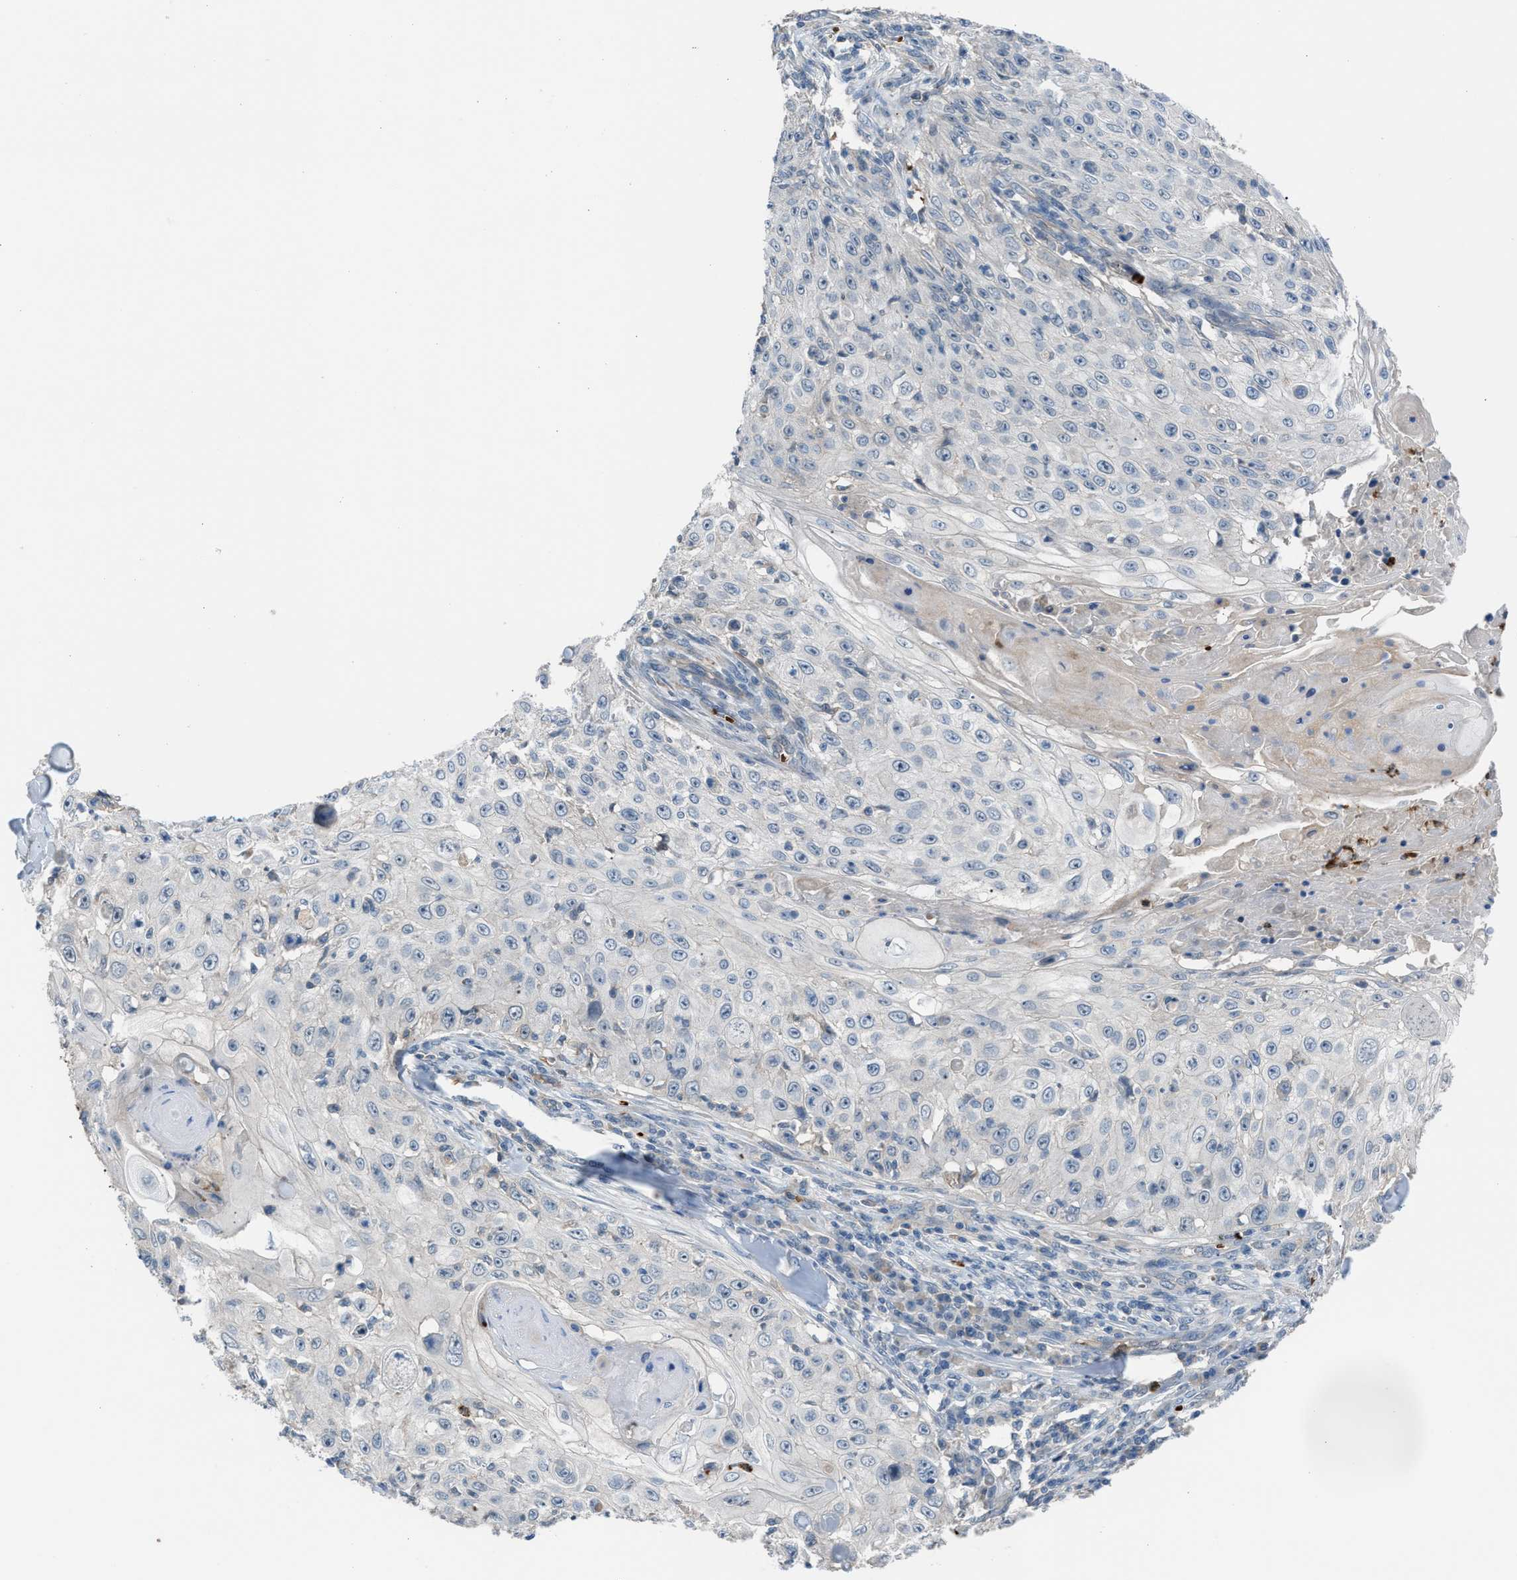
{"staining": {"intensity": "negative", "quantity": "none", "location": "none"}, "tissue": "skin cancer", "cell_type": "Tumor cells", "image_type": "cancer", "snomed": [{"axis": "morphology", "description": "Squamous cell carcinoma, NOS"}, {"axis": "topography", "description": "Skin"}], "caption": "DAB (3,3'-diaminobenzidine) immunohistochemical staining of skin squamous cell carcinoma demonstrates no significant staining in tumor cells.", "gene": "CFAP77", "patient": {"sex": "male", "age": 86}}